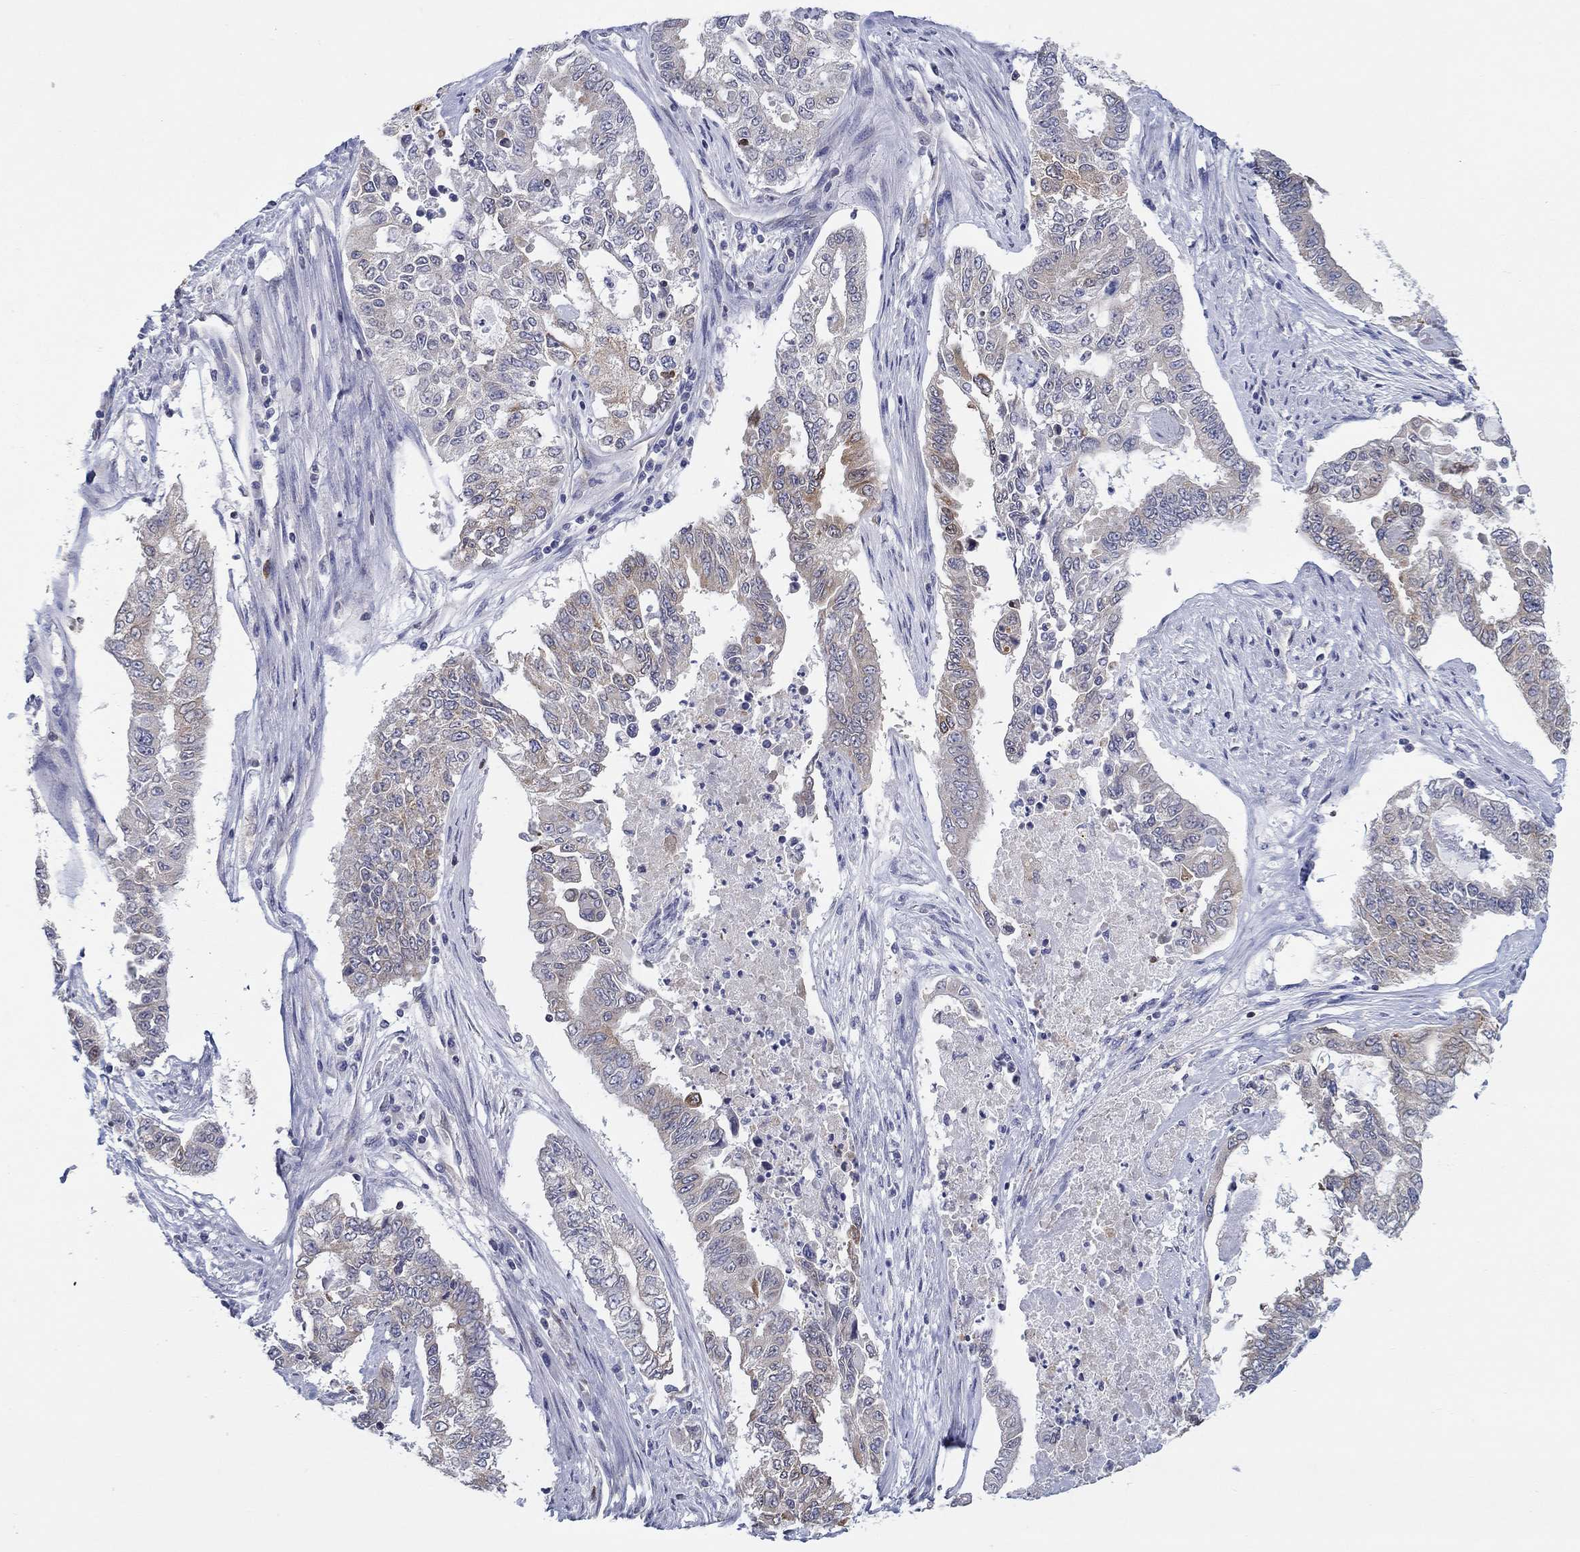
{"staining": {"intensity": "weak", "quantity": "25%-75%", "location": "cytoplasmic/membranous"}, "tissue": "endometrial cancer", "cell_type": "Tumor cells", "image_type": "cancer", "snomed": [{"axis": "morphology", "description": "Adenocarcinoma, NOS"}, {"axis": "topography", "description": "Uterus"}], "caption": "This image exhibits adenocarcinoma (endometrial) stained with immunohistochemistry (IHC) to label a protein in brown. The cytoplasmic/membranous of tumor cells show weak positivity for the protein. Nuclei are counter-stained blue.", "gene": "ERMP1", "patient": {"sex": "female", "age": 59}}